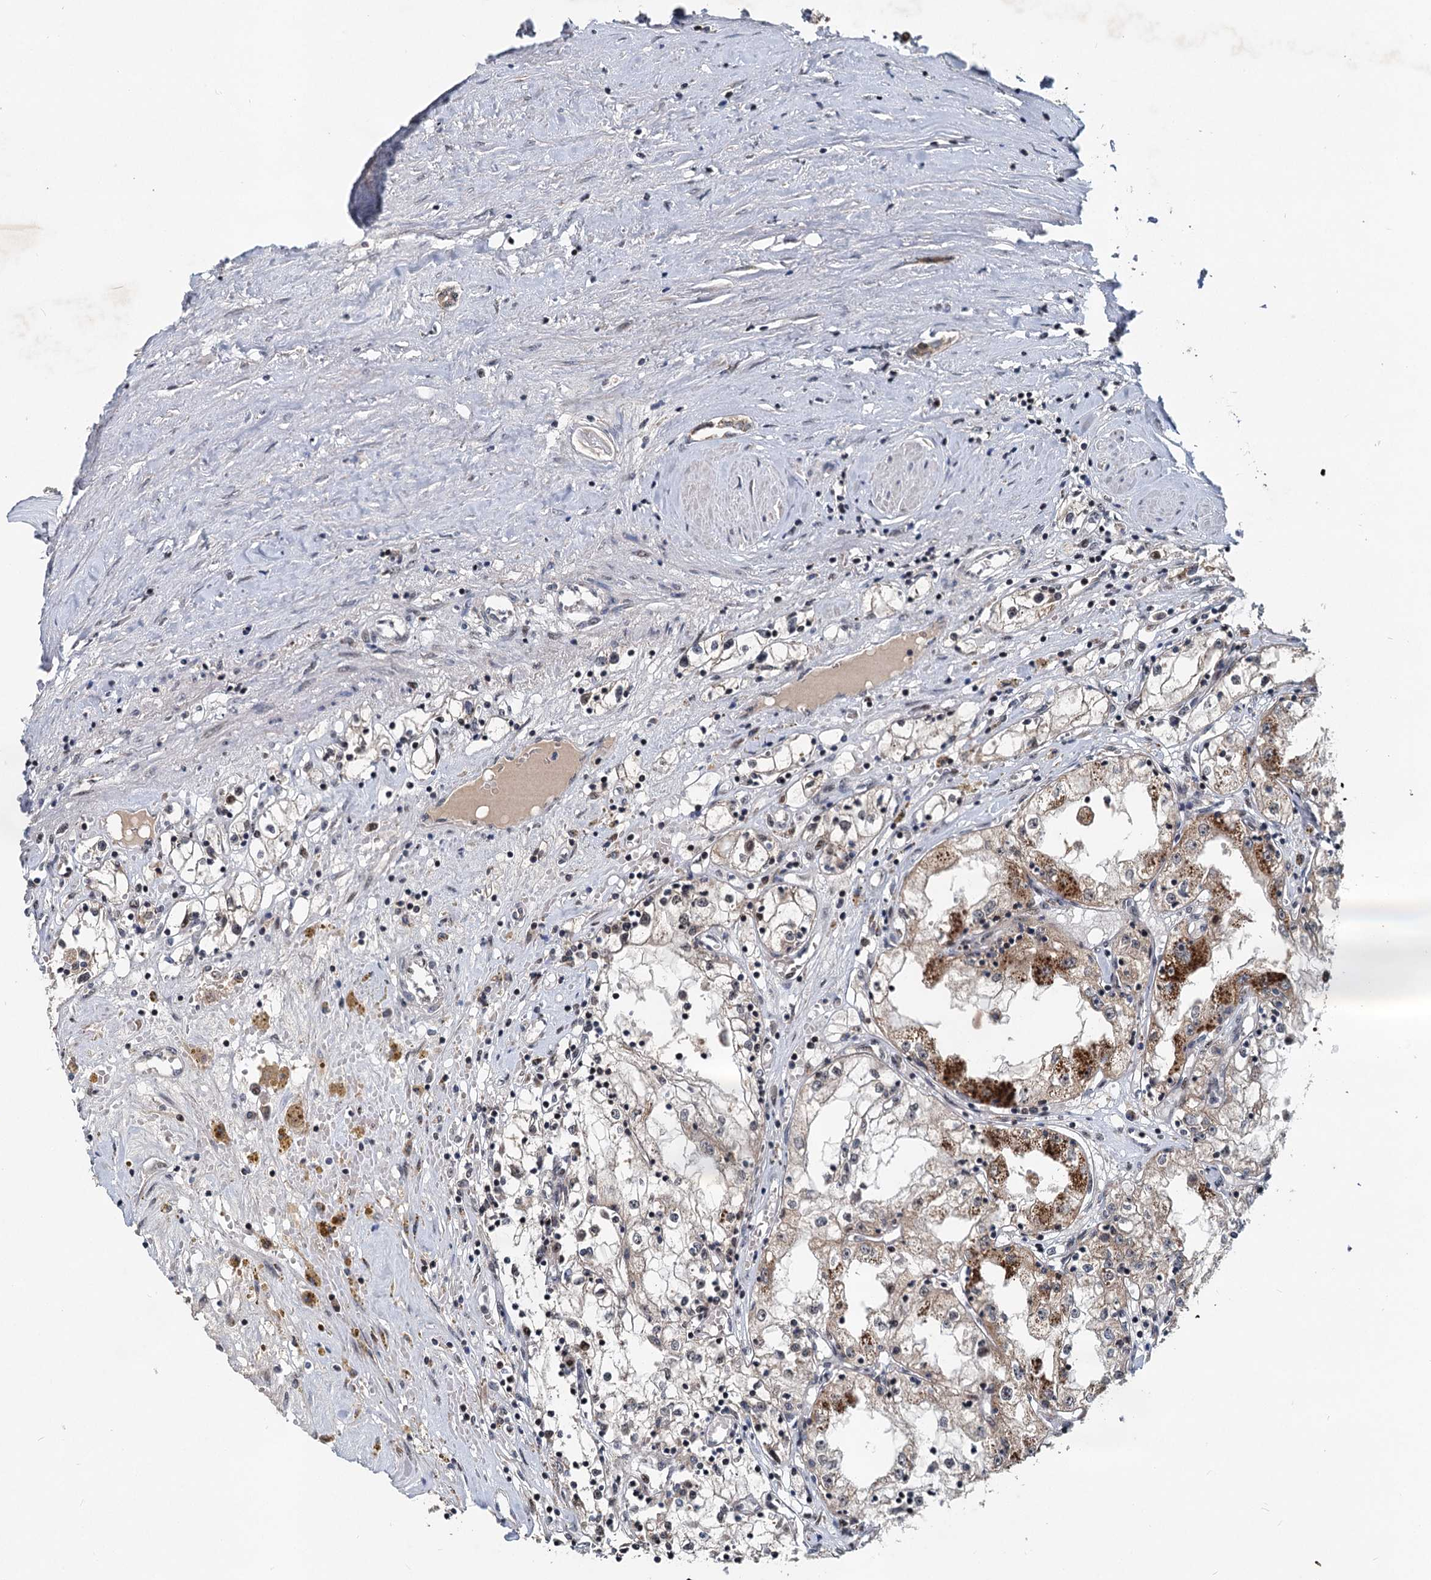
{"staining": {"intensity": "moderate", "quantity": "25%-75%", "location": "cytoplasmic/membranous"}, "tissue": "renal cancer", "cell_type": "Tumor cells", "image_type": "cancer", "snomed": [{"axis": "morphology", "description": "Adenocarcinoma, NOS"}, {"axis": "topography", "description": "Kidney"}], "caption": "Human renal cancer stained with a protein marker exhibits moderate staining in tumor cells.", "gene": "RITA1", "patient": {"sex": "male", "age": 56}}